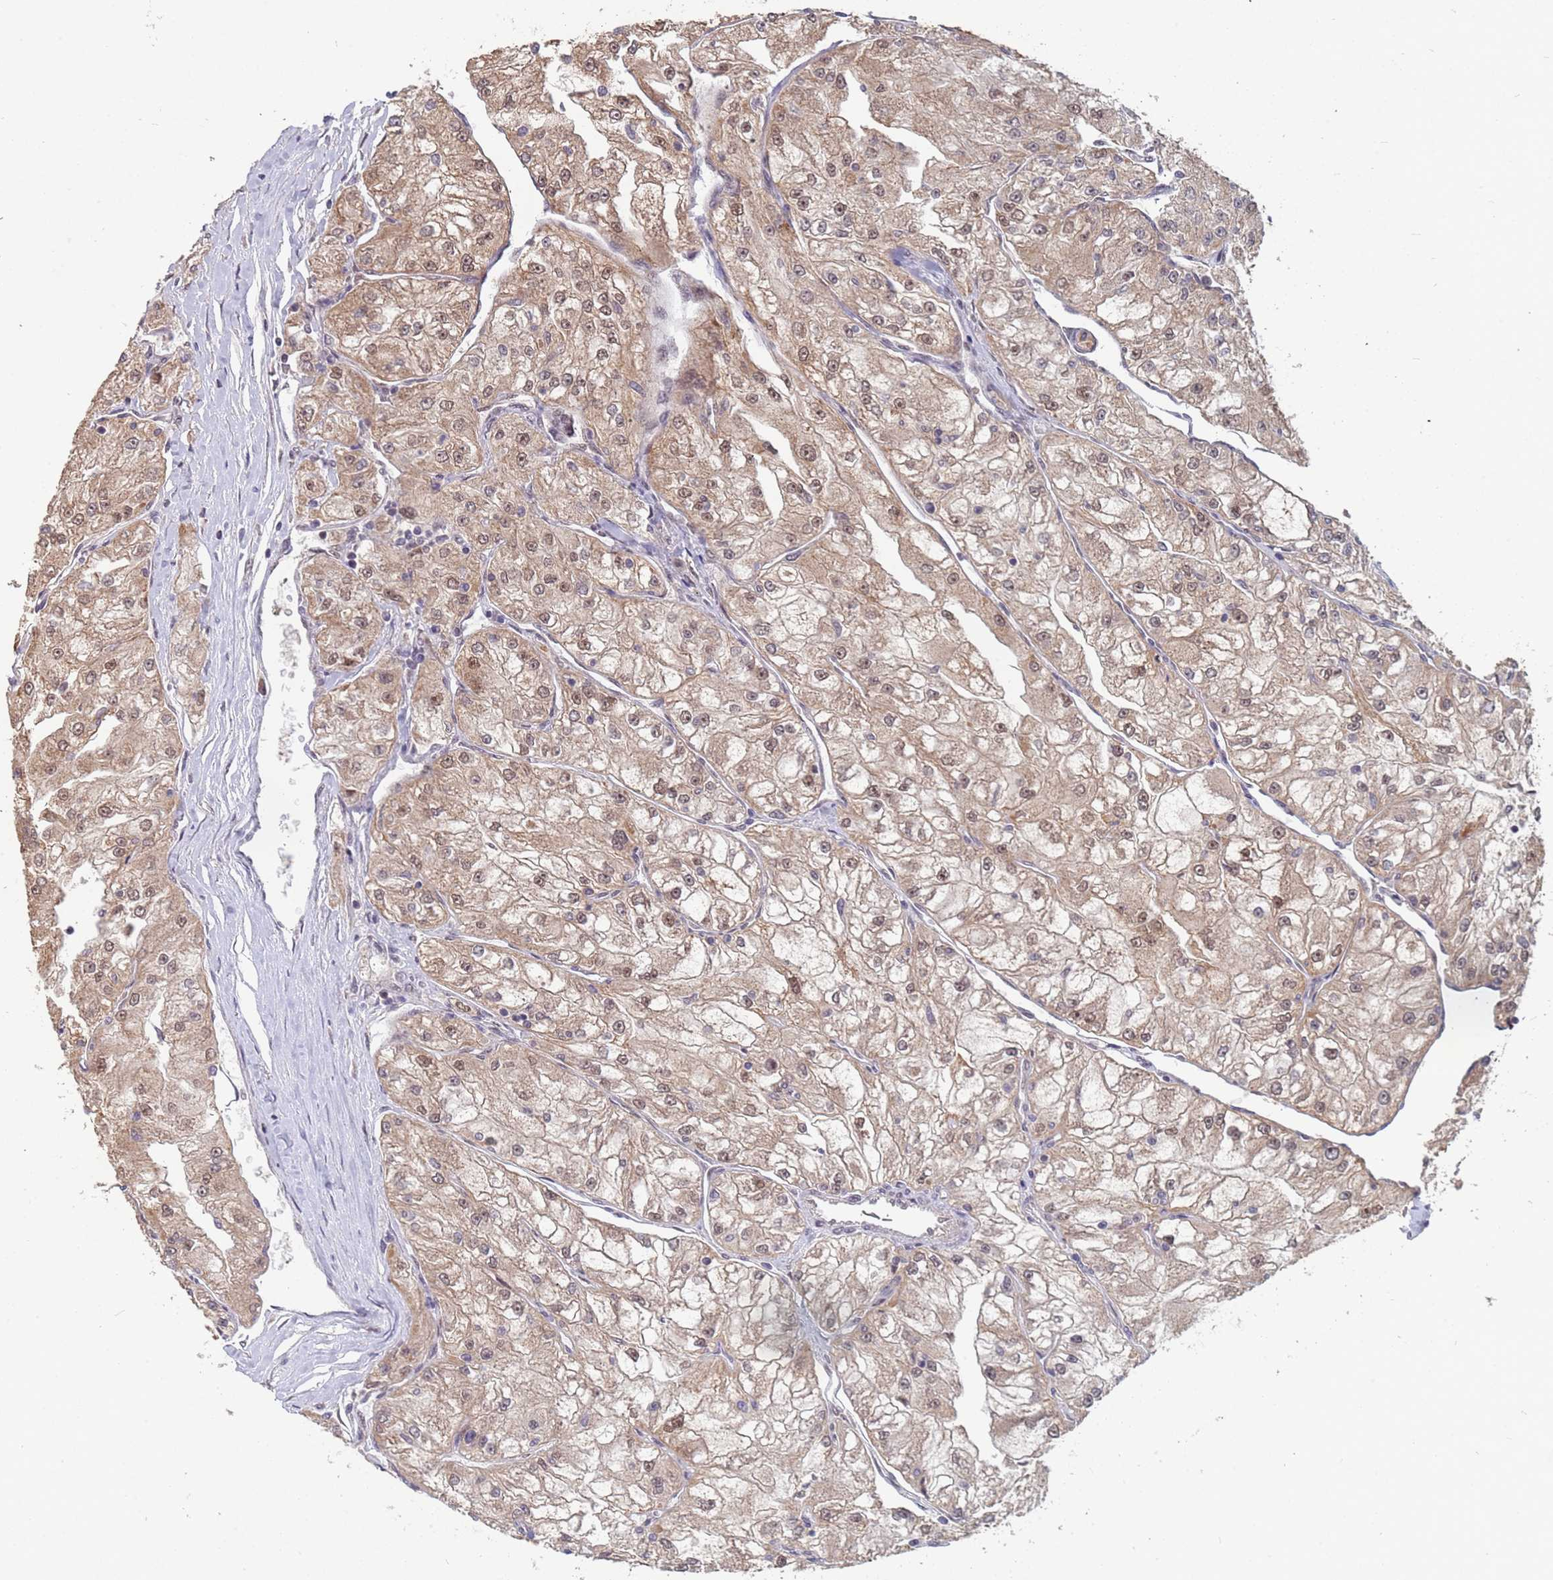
{"staining": {"intensity": "weak", "quantity": ">75%", "location": "cytoplasmic/membranous,nuclear"}, "tissue": "renal cancer", "cell_type": "Tumor cells", "image_type": "cancer", "snomed": [{"axis": "morphology", "description": "Adenocarcinoma, NOS"}, {"axis": "topography", "description": "Kidney"}], "caption": "Renal cancer stained for a protein (brown) demonstrates weak cytoplasmic/membranous and nuclear positive staining in approximately >75% of tumor cells.", "gene": "DENND2B", "patient": {"sex": "female", "age": 72}}